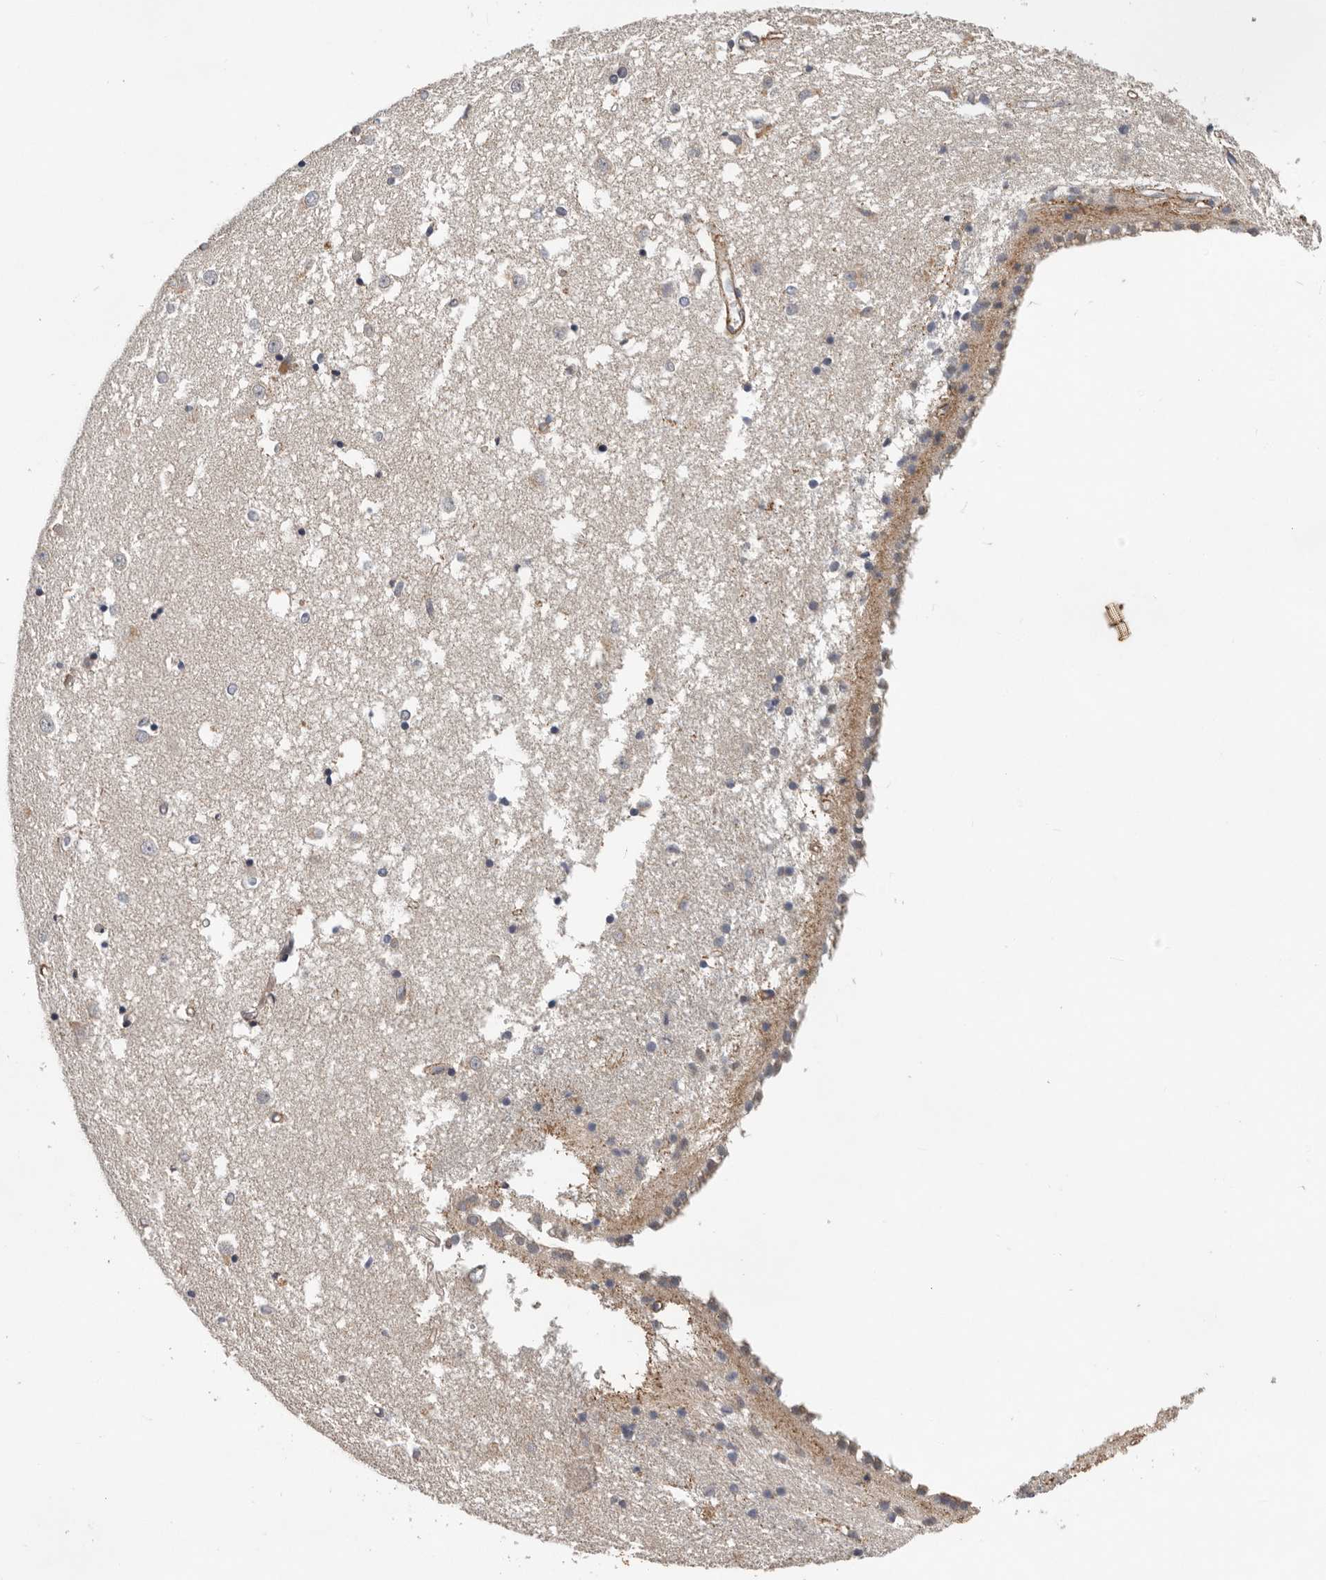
{"staining": {"intensity": "weak", "quantity": "<25%", "location": "cytoplasmic/membranous"}, "tissue": "caudate", "cell_type": "Glial cells", "image_type": "normal", "snomed": [{"axis": "morphology", "description": "Normal tissue, NOS"}, {"axis": "topography", "description": "Lateral ventricle wall"}], "caption": "The micrograph demonstrates no significant staining in glial cells of caudate.", "gene": "RNF157", "patient": {"sex": "male", "age": 45}}